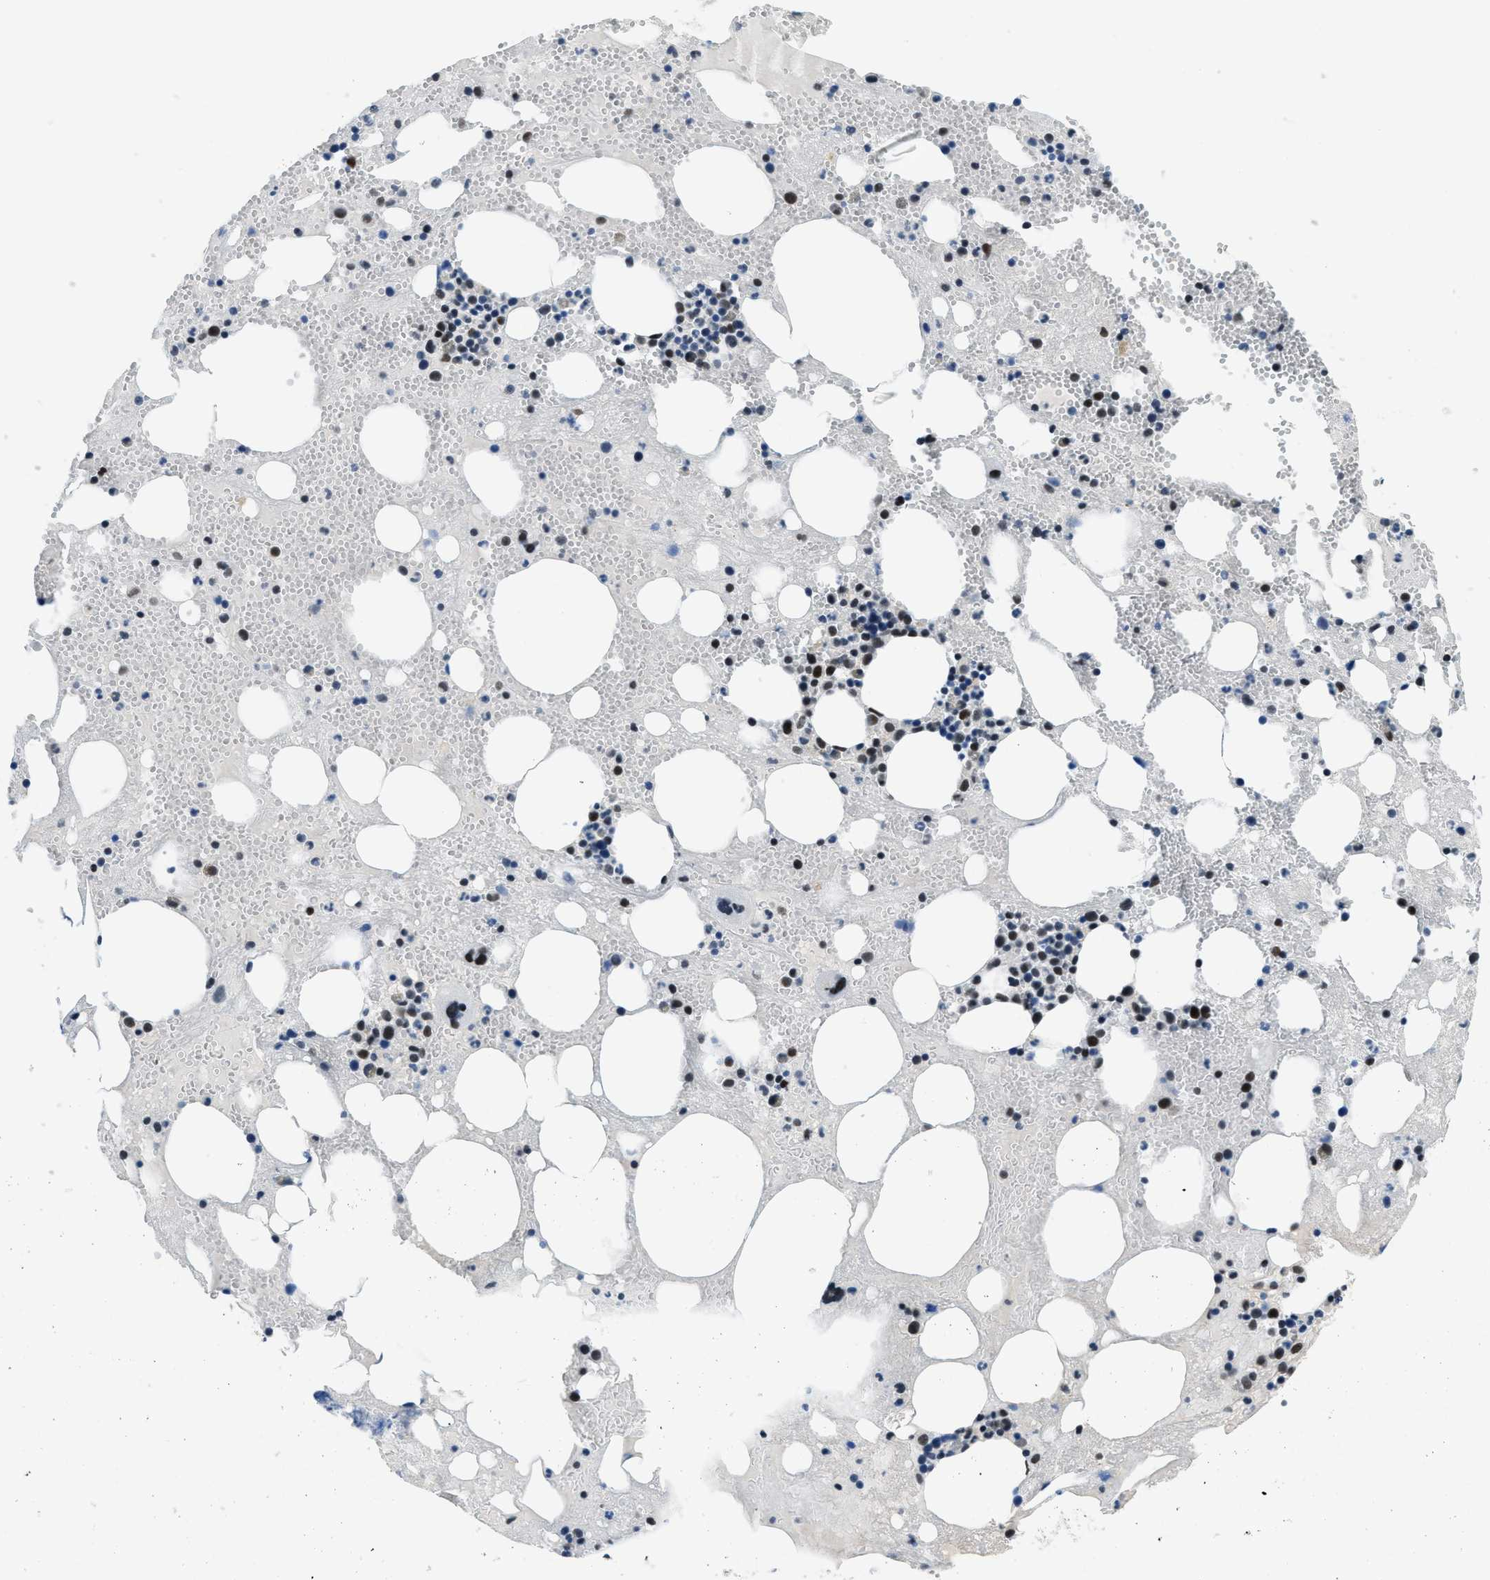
{"staining": {"intensity": "moderate", "quantity": "25%-75%", "location": "nuclear"}, "tissue": "bone marrow", "cell_type": "Hematopoietic cells", "image_type": "normal", "snomed": [{"axis": "morphology", "description": "Normal tissue, NOS"}, {"axis": "morphology", "description": "Inflammation, NOS"}, {"axis": "topography", "description": "Bone marrow"}], "caption": "Brown immunohistochemical staining in unremarkable human bone marrow demonstrates moderate nuclear staining in approximately 25%-75% of hematopoietic cells.", "gene": "GATAD2B", "patient": {"sex": "female", "age": 17}}